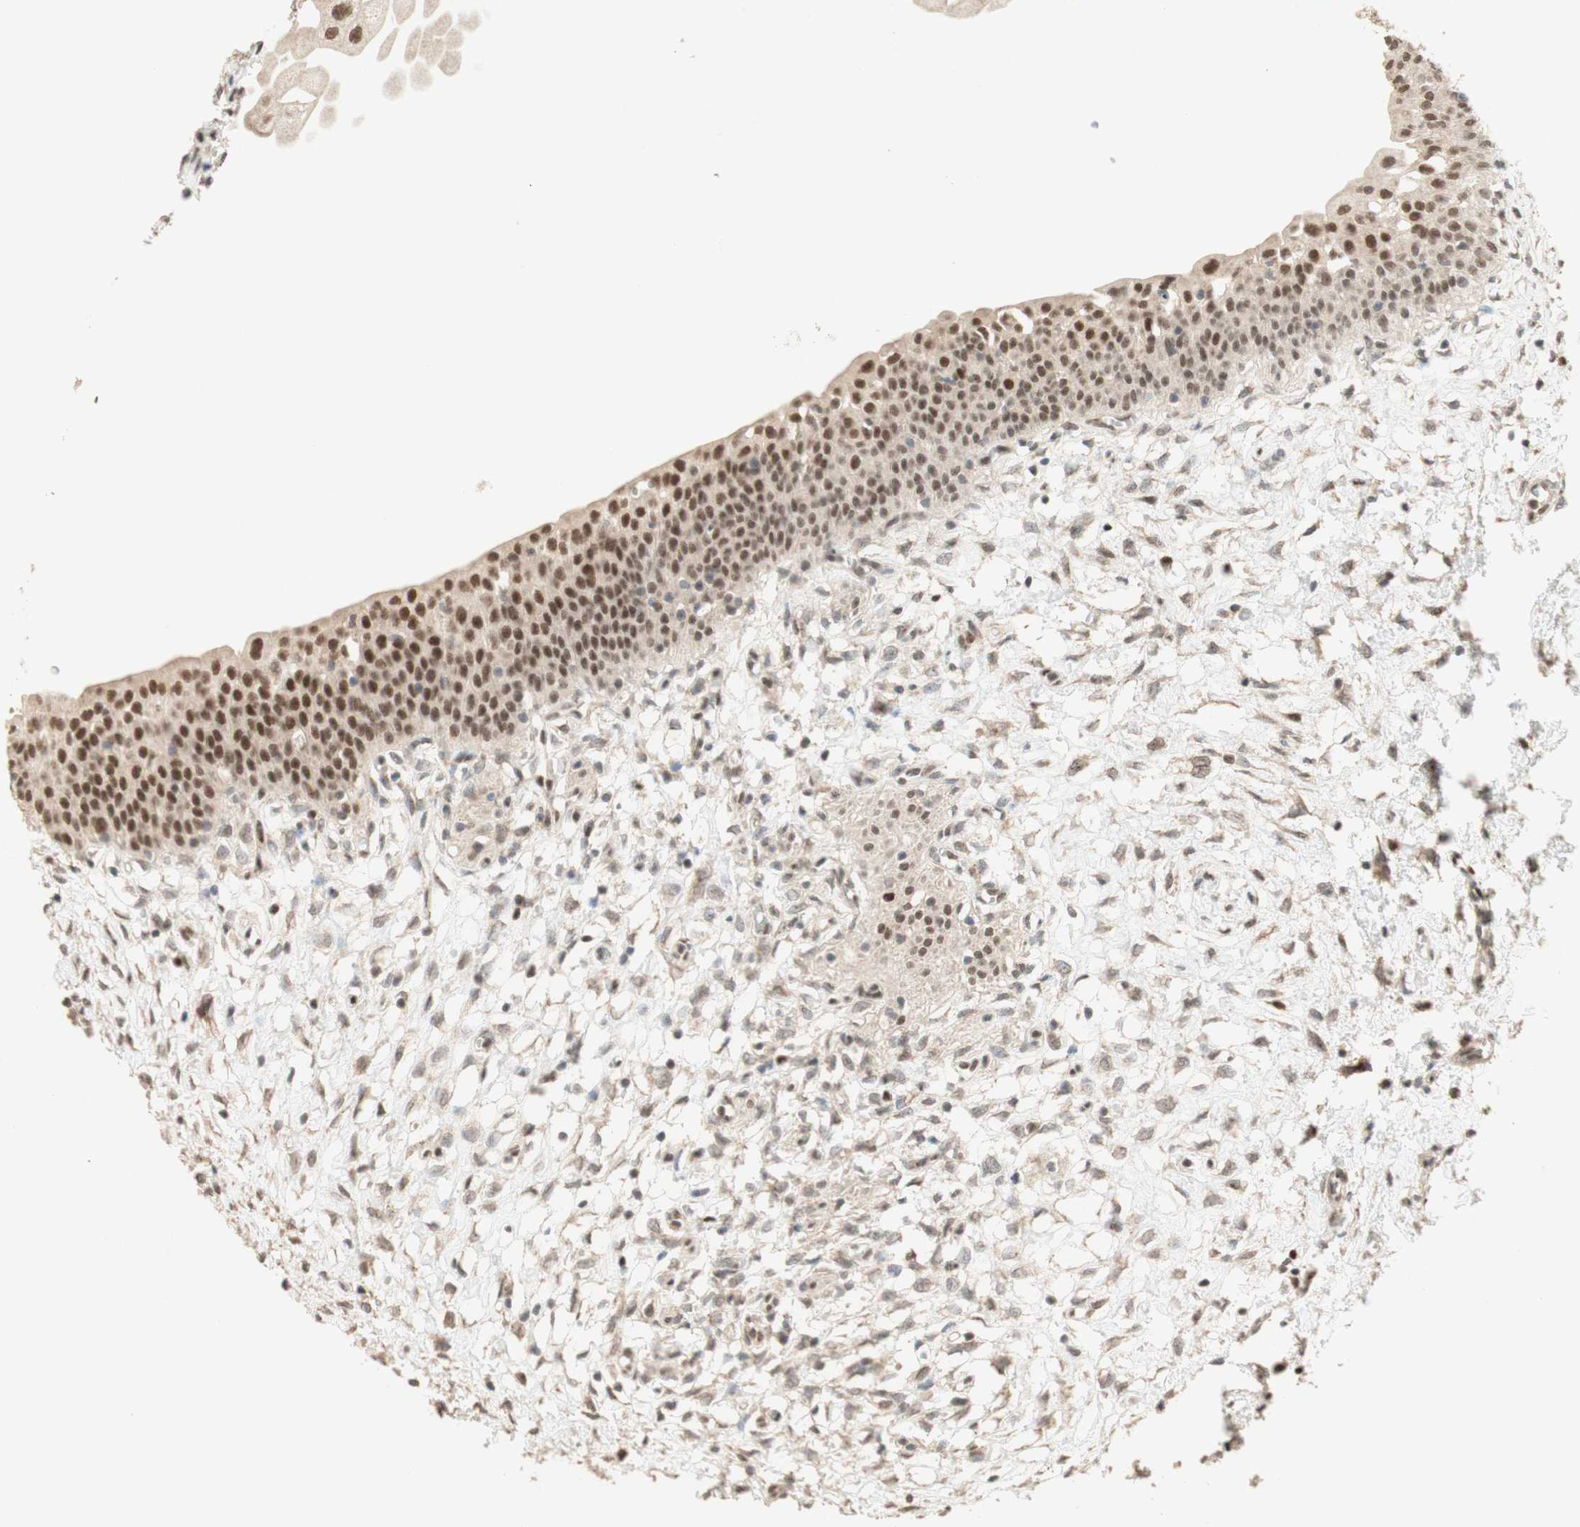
{"staining": {"intensity": "strong", "quantity": ">75%", "location": "nuclear"}, "tissue": "urinary bladder", "cell_type": "Urothelial cells", "image_type": "normal", "snomed": [{"axis": "morphology", "description": "Normal tissue, NOS"}, {"axis": "topography", "description": "Urinary bladder"}], "caption": "Human urinary bladder stained for a protein (brown) exhibits strong nuclear positive expression in approximately >75% of urothelial cells.", "gene": "FOXP1", "patient": {"sex": "male", "age": 55}}